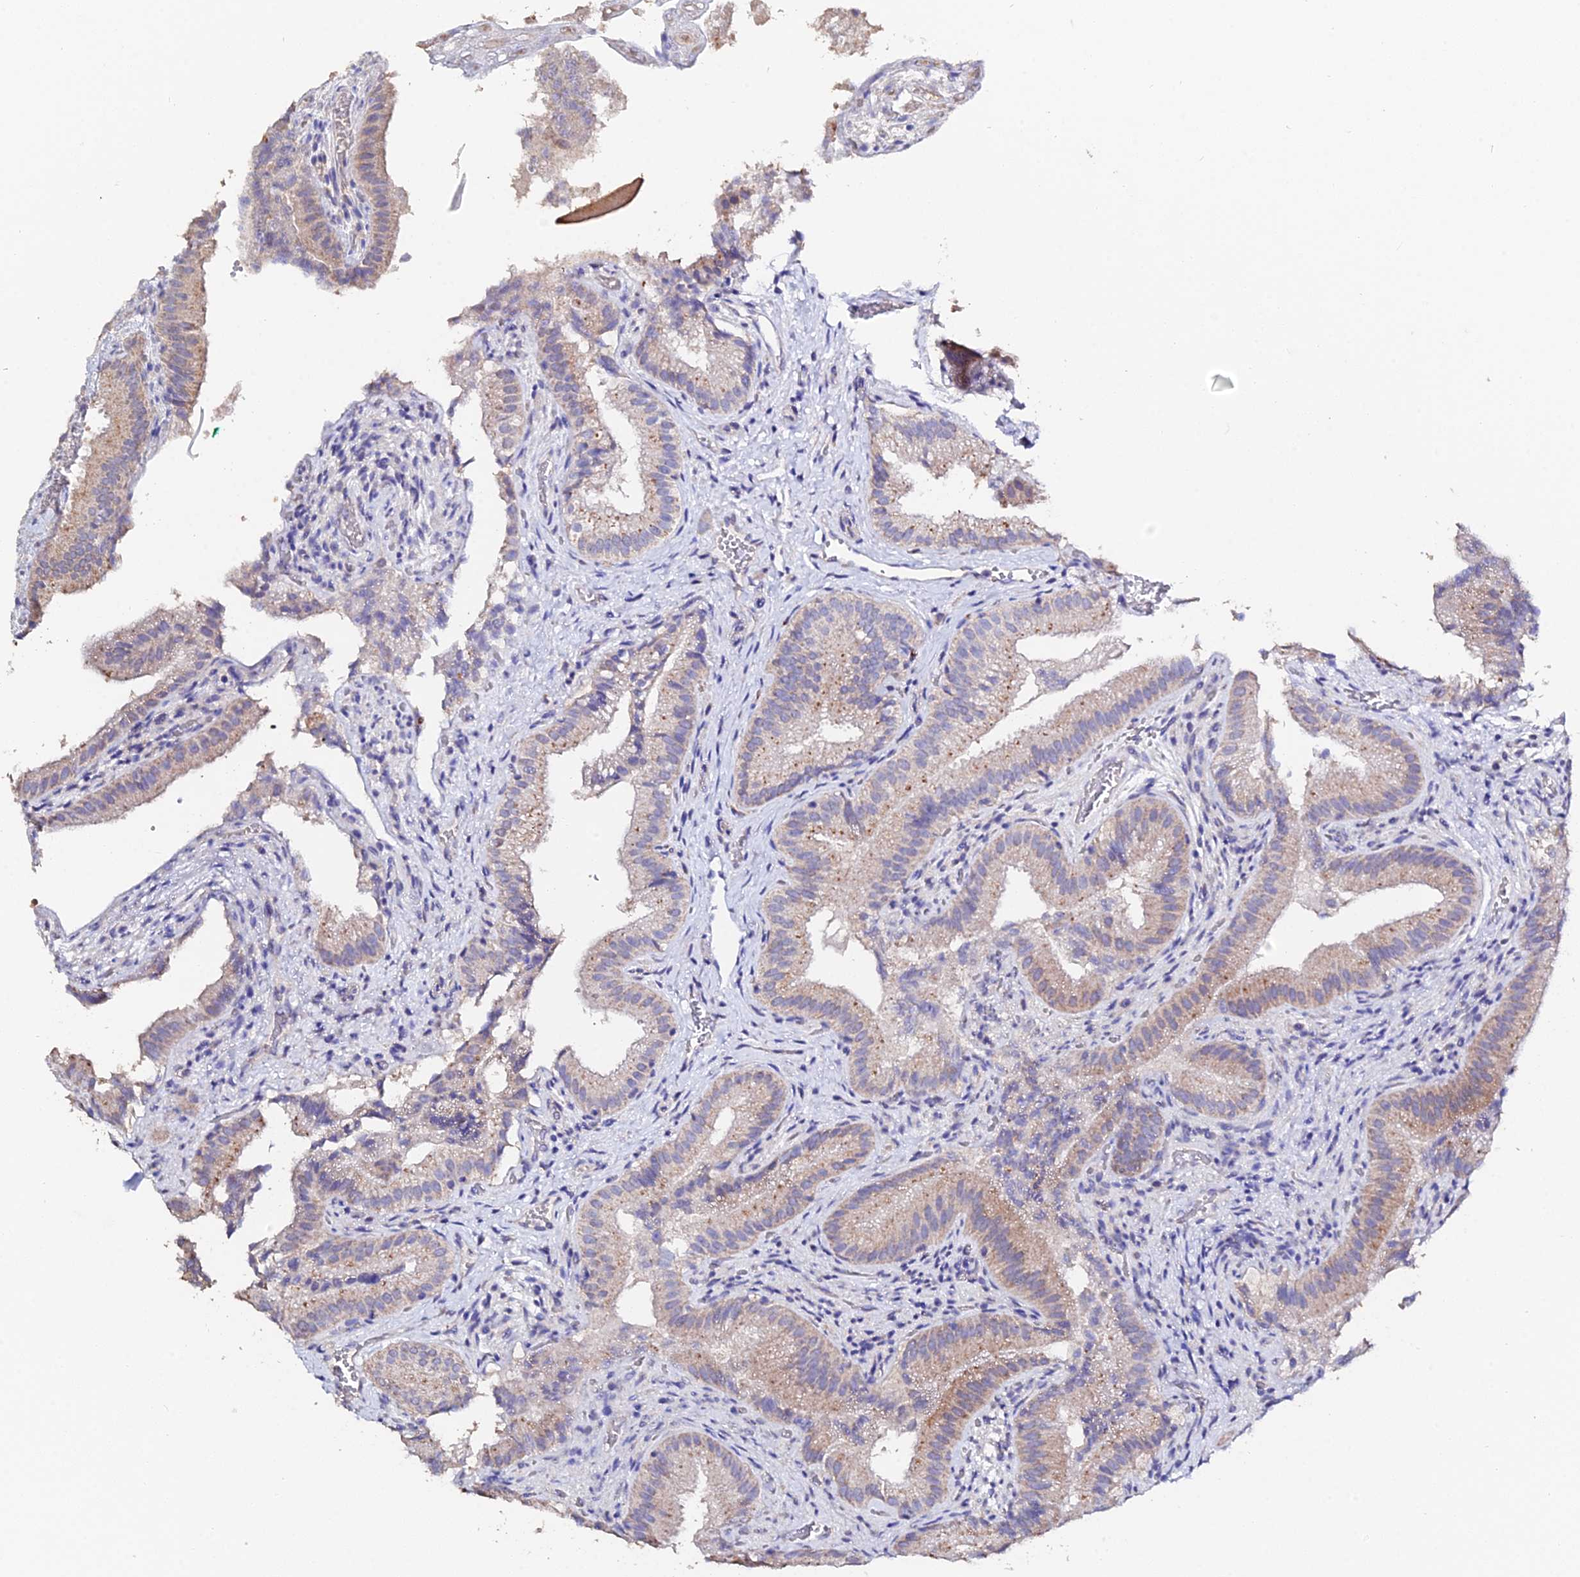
{"staining": {"intensity": "moderate", "quantity": "25%-75%", "location": "cytoplasmic/membranous"}, "tissue": "gallbladder", "cell_type": "Glandular cells", "image_type": "normal", "snomed": [{"axis": "morphology", "description": "Normal tissue, NOS"}, {"axis": "topography", "description": "Gallbladder"}], "caption": "Protein analysis of normal gallbladder demonstrates moderate cytoplasmic/membranous expression in approximately 25%-75% of glandular cells.", "gene": "ESM1", "patient": {"sex": "female", "age": 30}}